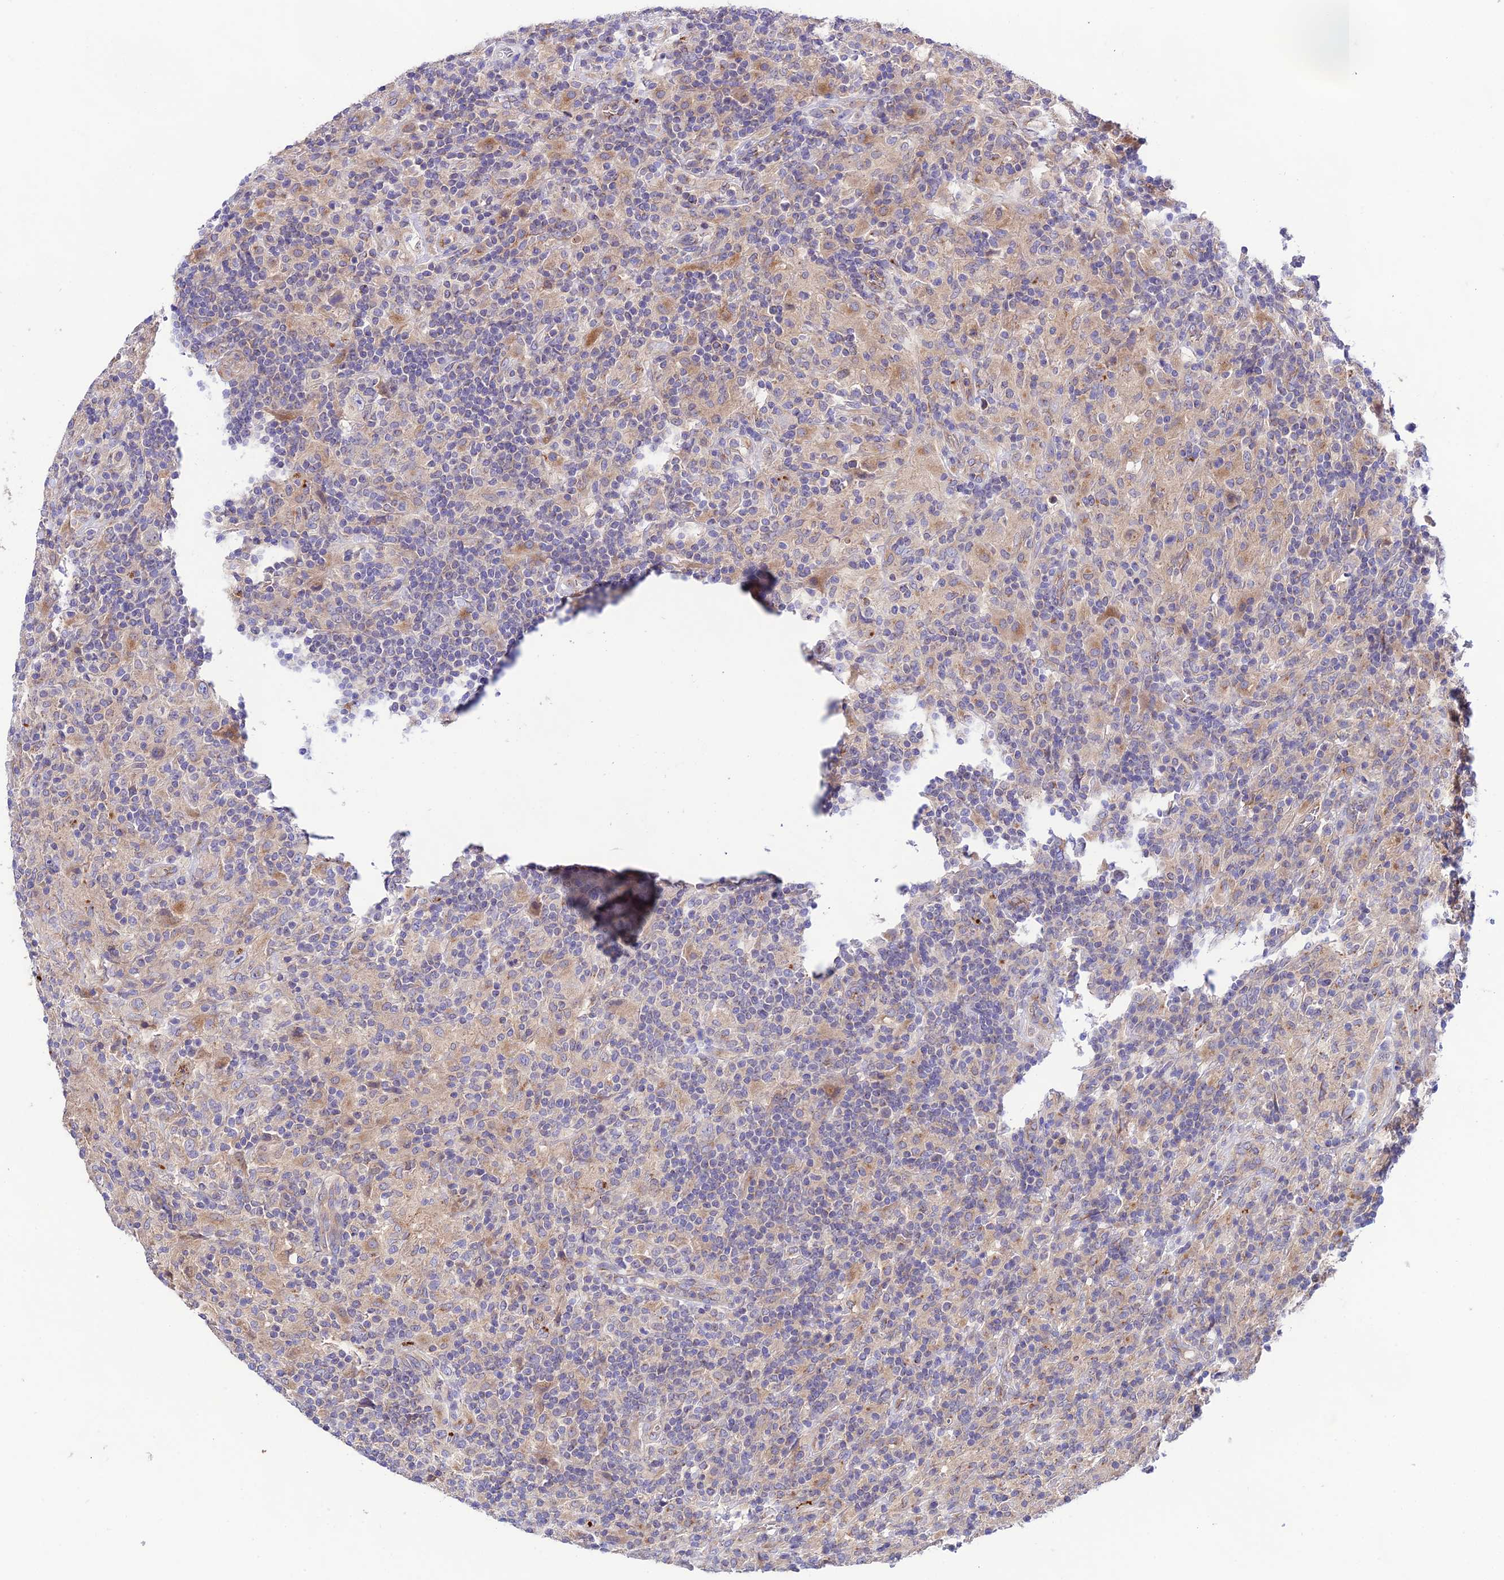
{"staining": {"intensity": "negative", "quantity": "none", "location": "none"}, "tissue": "lymphoma", "cell_type": "Tumor cells", "image_type": "cancer", "snomed": [{"axis": "morphology", "description": "Hodgkin's disease, NOS"}, {"axis": "topography", "description": "Lymph node"}], "caption": "A photomicrograph of Hodgkin's disease stained for a protein shows no brown staining in tumor cells. (Brightfield microscopy of DAB (3,3'-diaminobenzidine) immunohistochemistry at high magnification).", "gene": "LACTB2", "patient": {"sex": "male", "age": 70}}